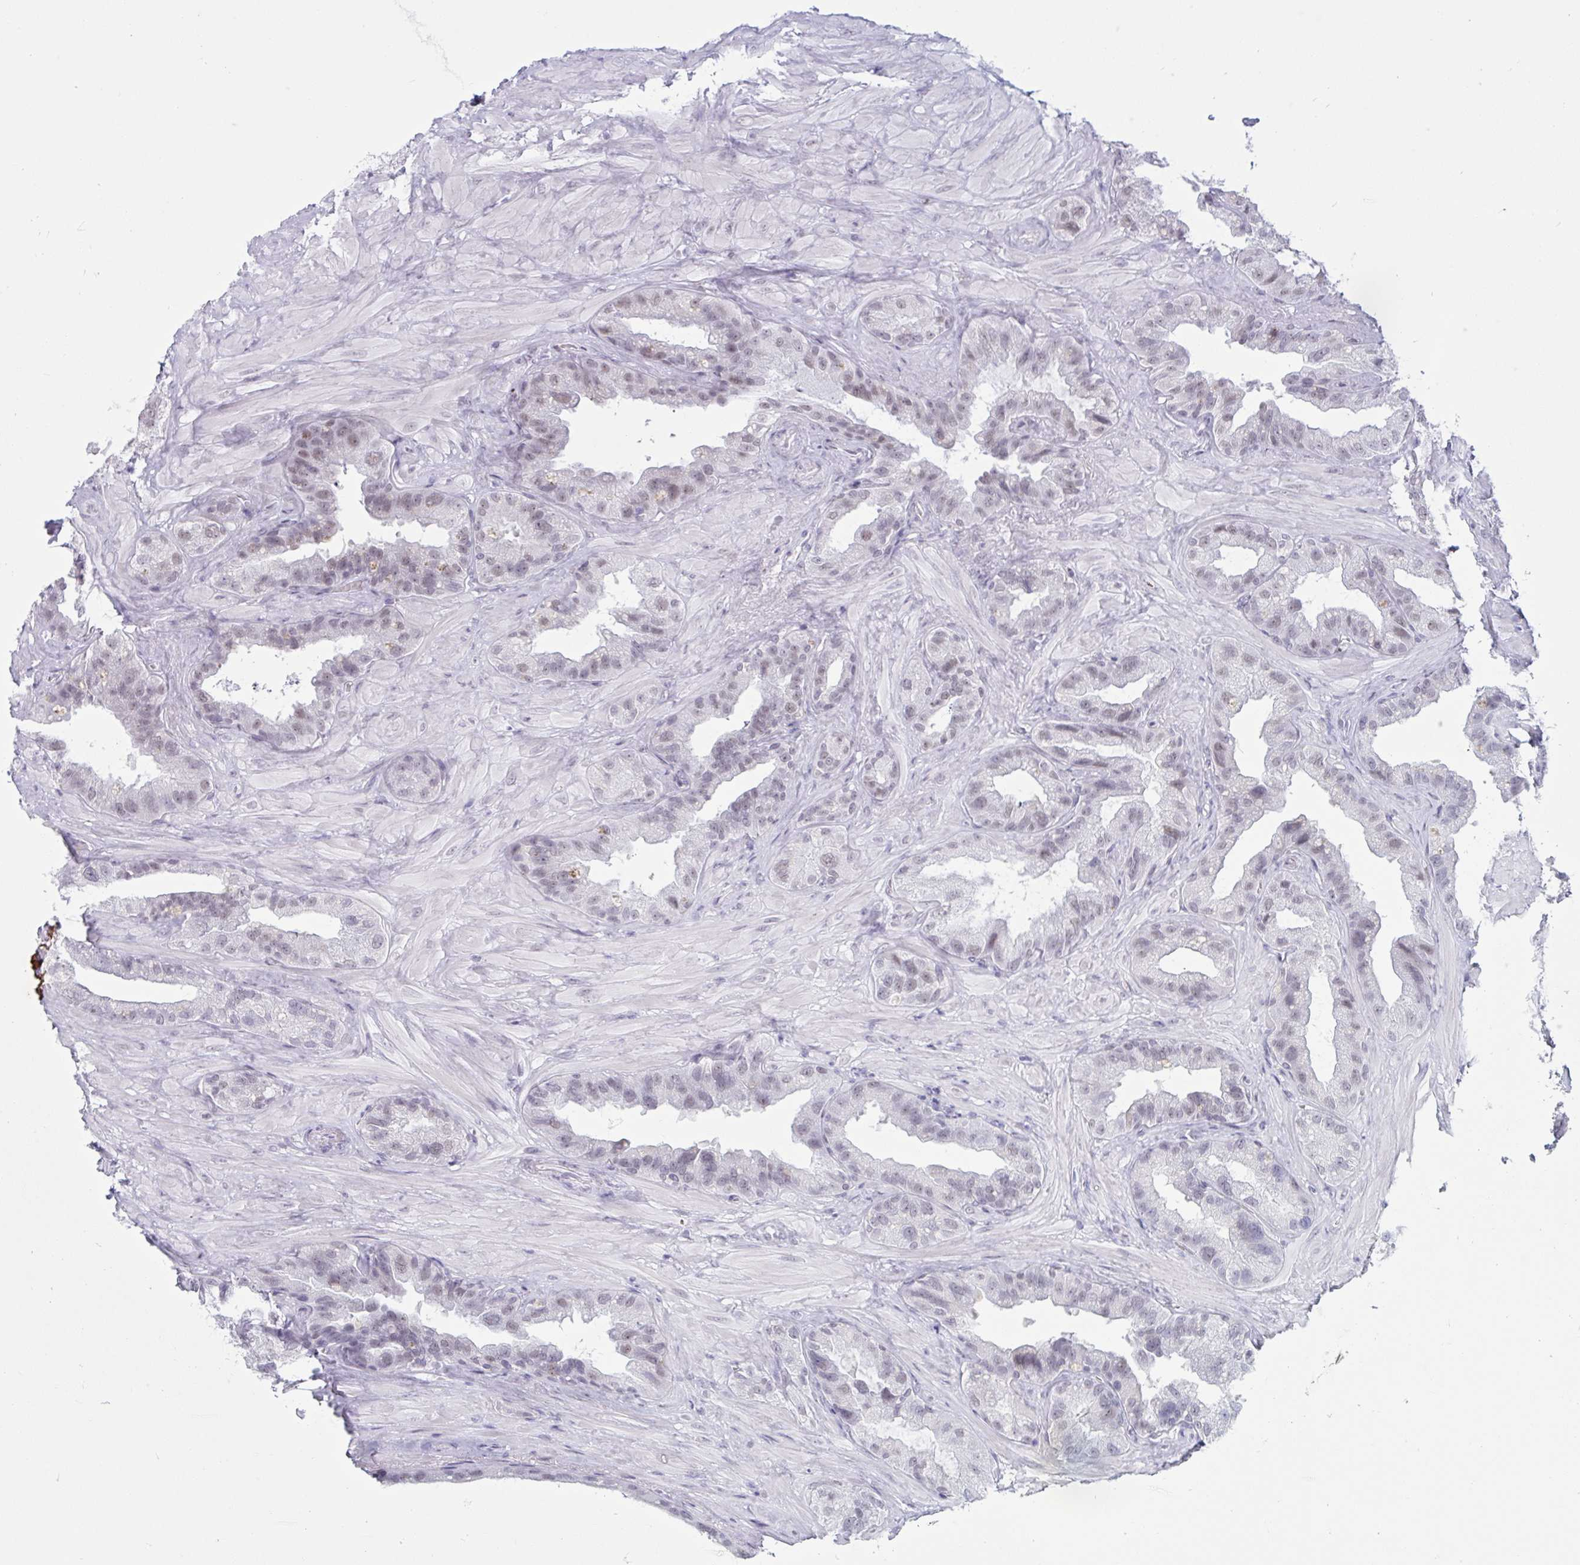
{"staining": {"intensity": "weak", "quantity": "25%-75%", "location": "nuclear"}, "tissue": "seminal vesicle", "cell_type": "Glandular cells", "image_type": "normal", "snomed": [{"axis": "morphology", "description": "Normal tissue, NOS"}, {"axis": "topography", "description": "Seminal veicle"}, {"axis": "topography", "description": "Peripheral nerve tissue"}], "caption": "Benign seminal vesicle demonstrates weak nuclear staining in approximately 25%-75% of glandular cells.", "gene": "MSMB", "patient": {"sex": "male", "age": 76}}